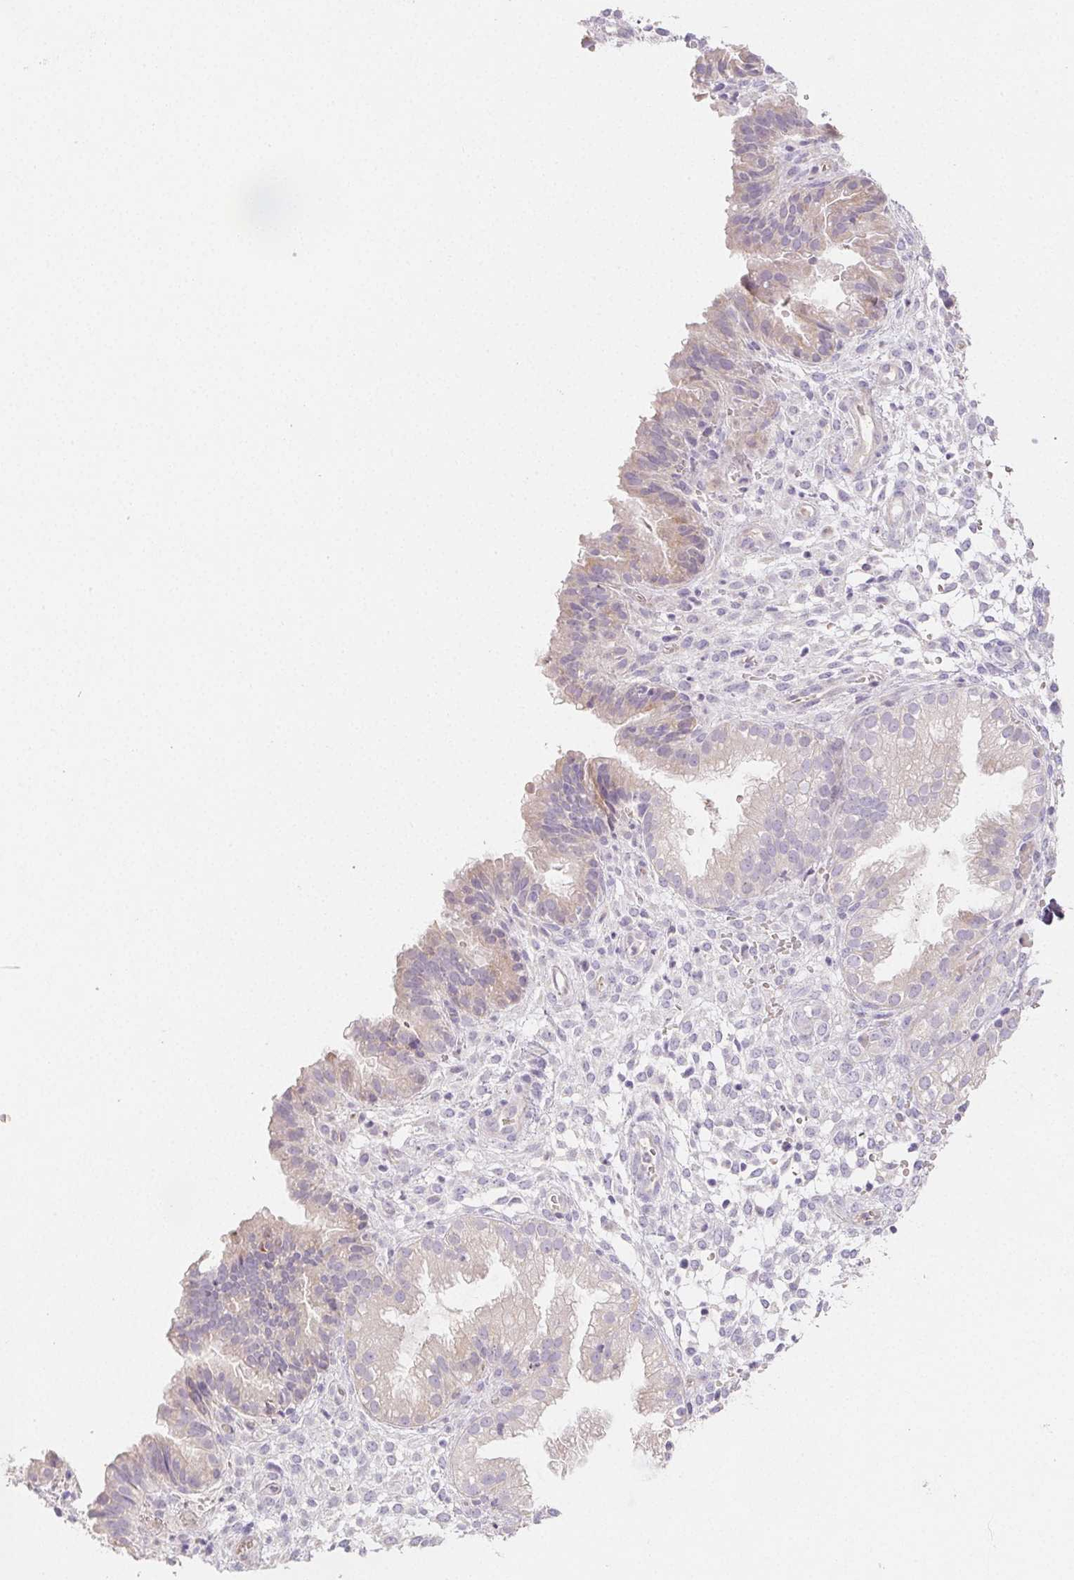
{"staining": {"intensity": "negative", "quantity": "none", "location": "none"}, "tissue": "endometrium", "cell_type": "Cells in endometrial stroma", "image_type": "normal", "snomed": [{"axis": "morphology", "description": "Normal tissue, NOS"}, {"axis": "topography", "description": "Endometrium"}], "caption": "The IHC photomicrograph has no significant expression in cells in endometrial stroma of endometrium. (DAB IHC, high magnification).", "gene": "ACVR1B", "patient": {"sex": "female", "age": 33}}